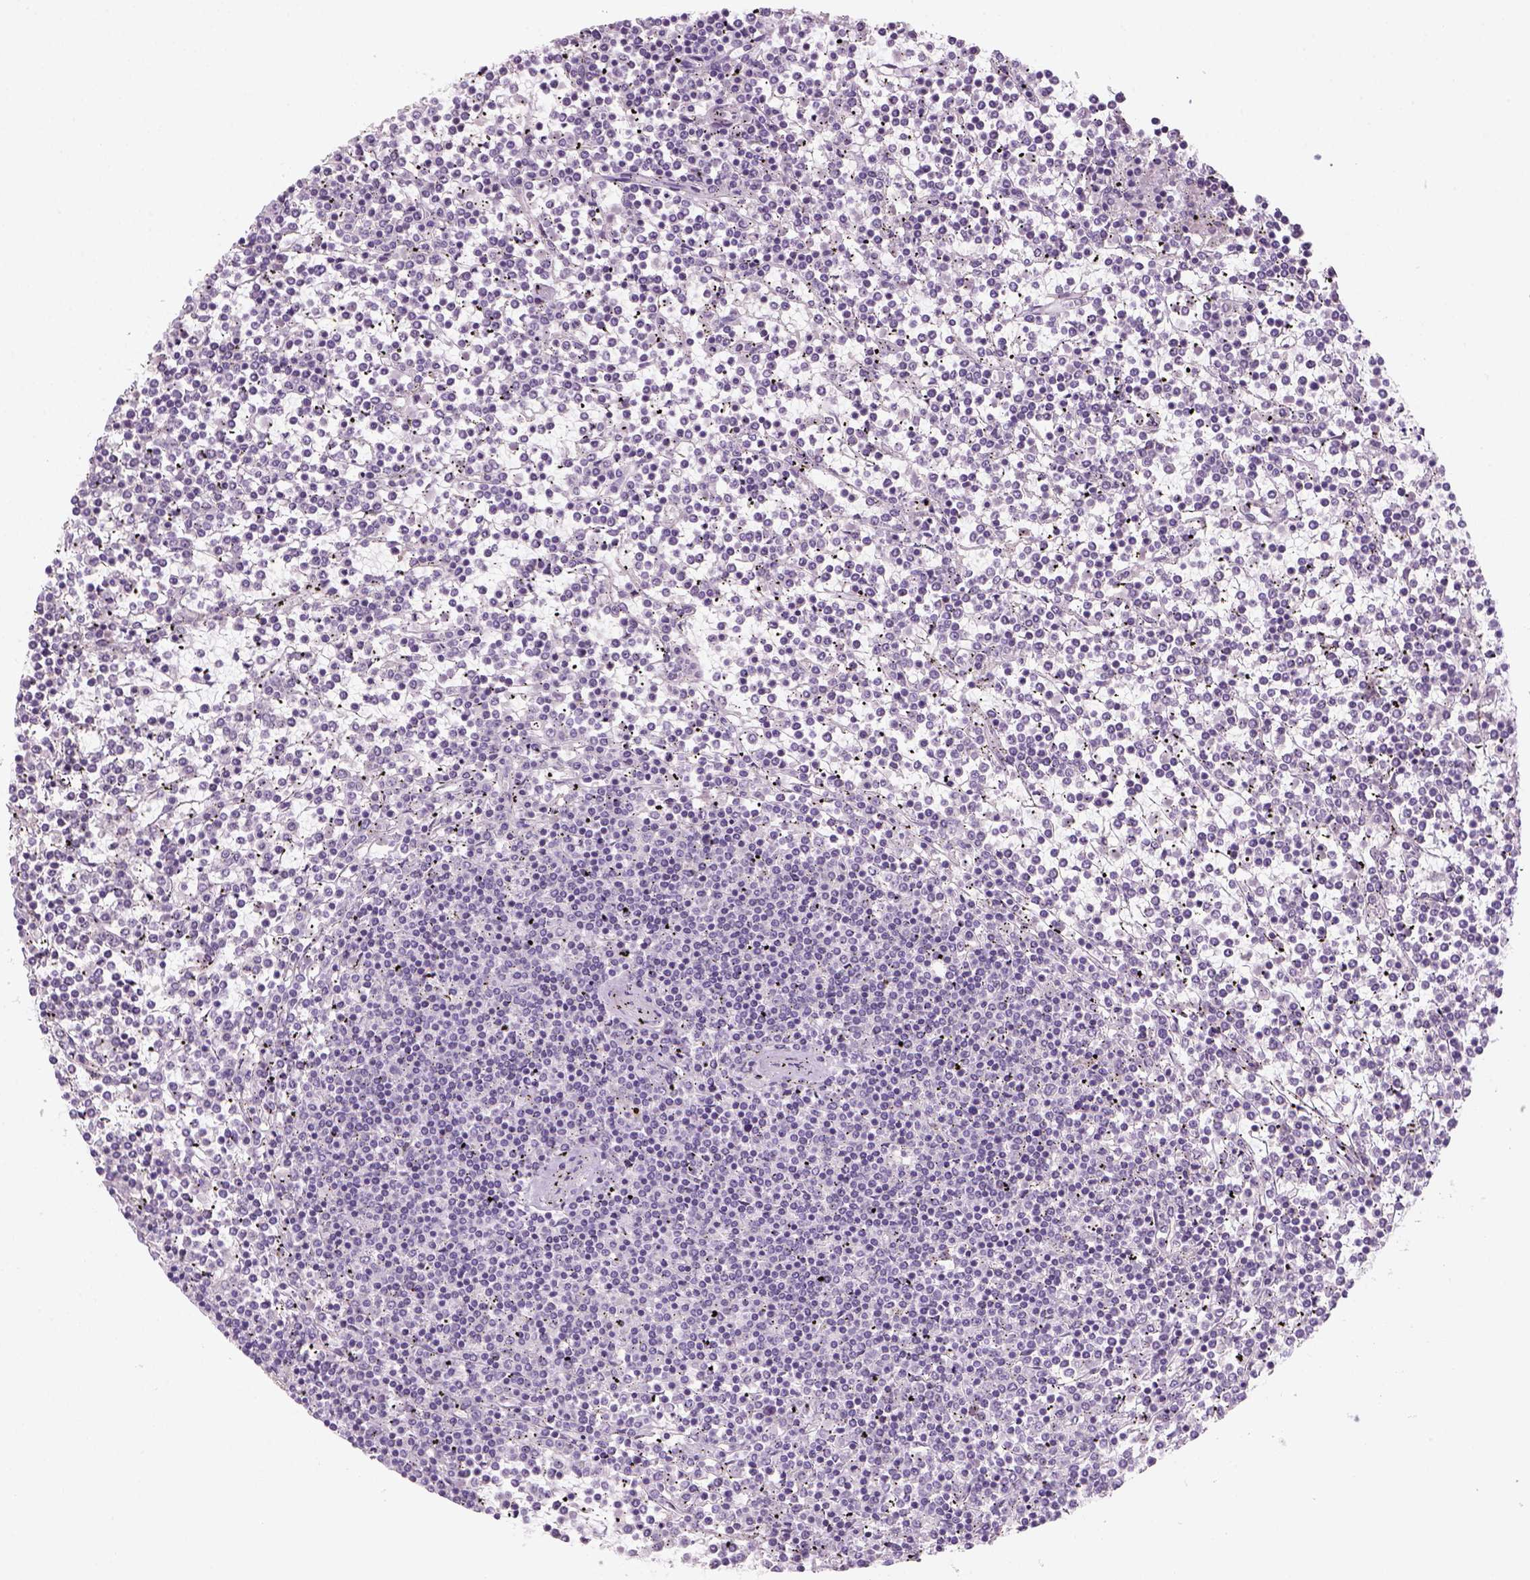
{"staining": {"intensity": "negative", "quantity": "none", "location": "none"}, "tissue": "lymphoma", "cell_type": "Tumor cells", "image_type": "cancer", "snomed": [{"axis": "morphology", "description": "Malignant lymphoma, non-Hodgkin's type, Low grade"}, {"axis": "topography", "description": "Spleen"}], "caption": "Human lymphoma stained for a protein using IHC displays no staining in tumor cells.", "gene": "KRT25", "patient": {"sex": "female", "age": 19}}